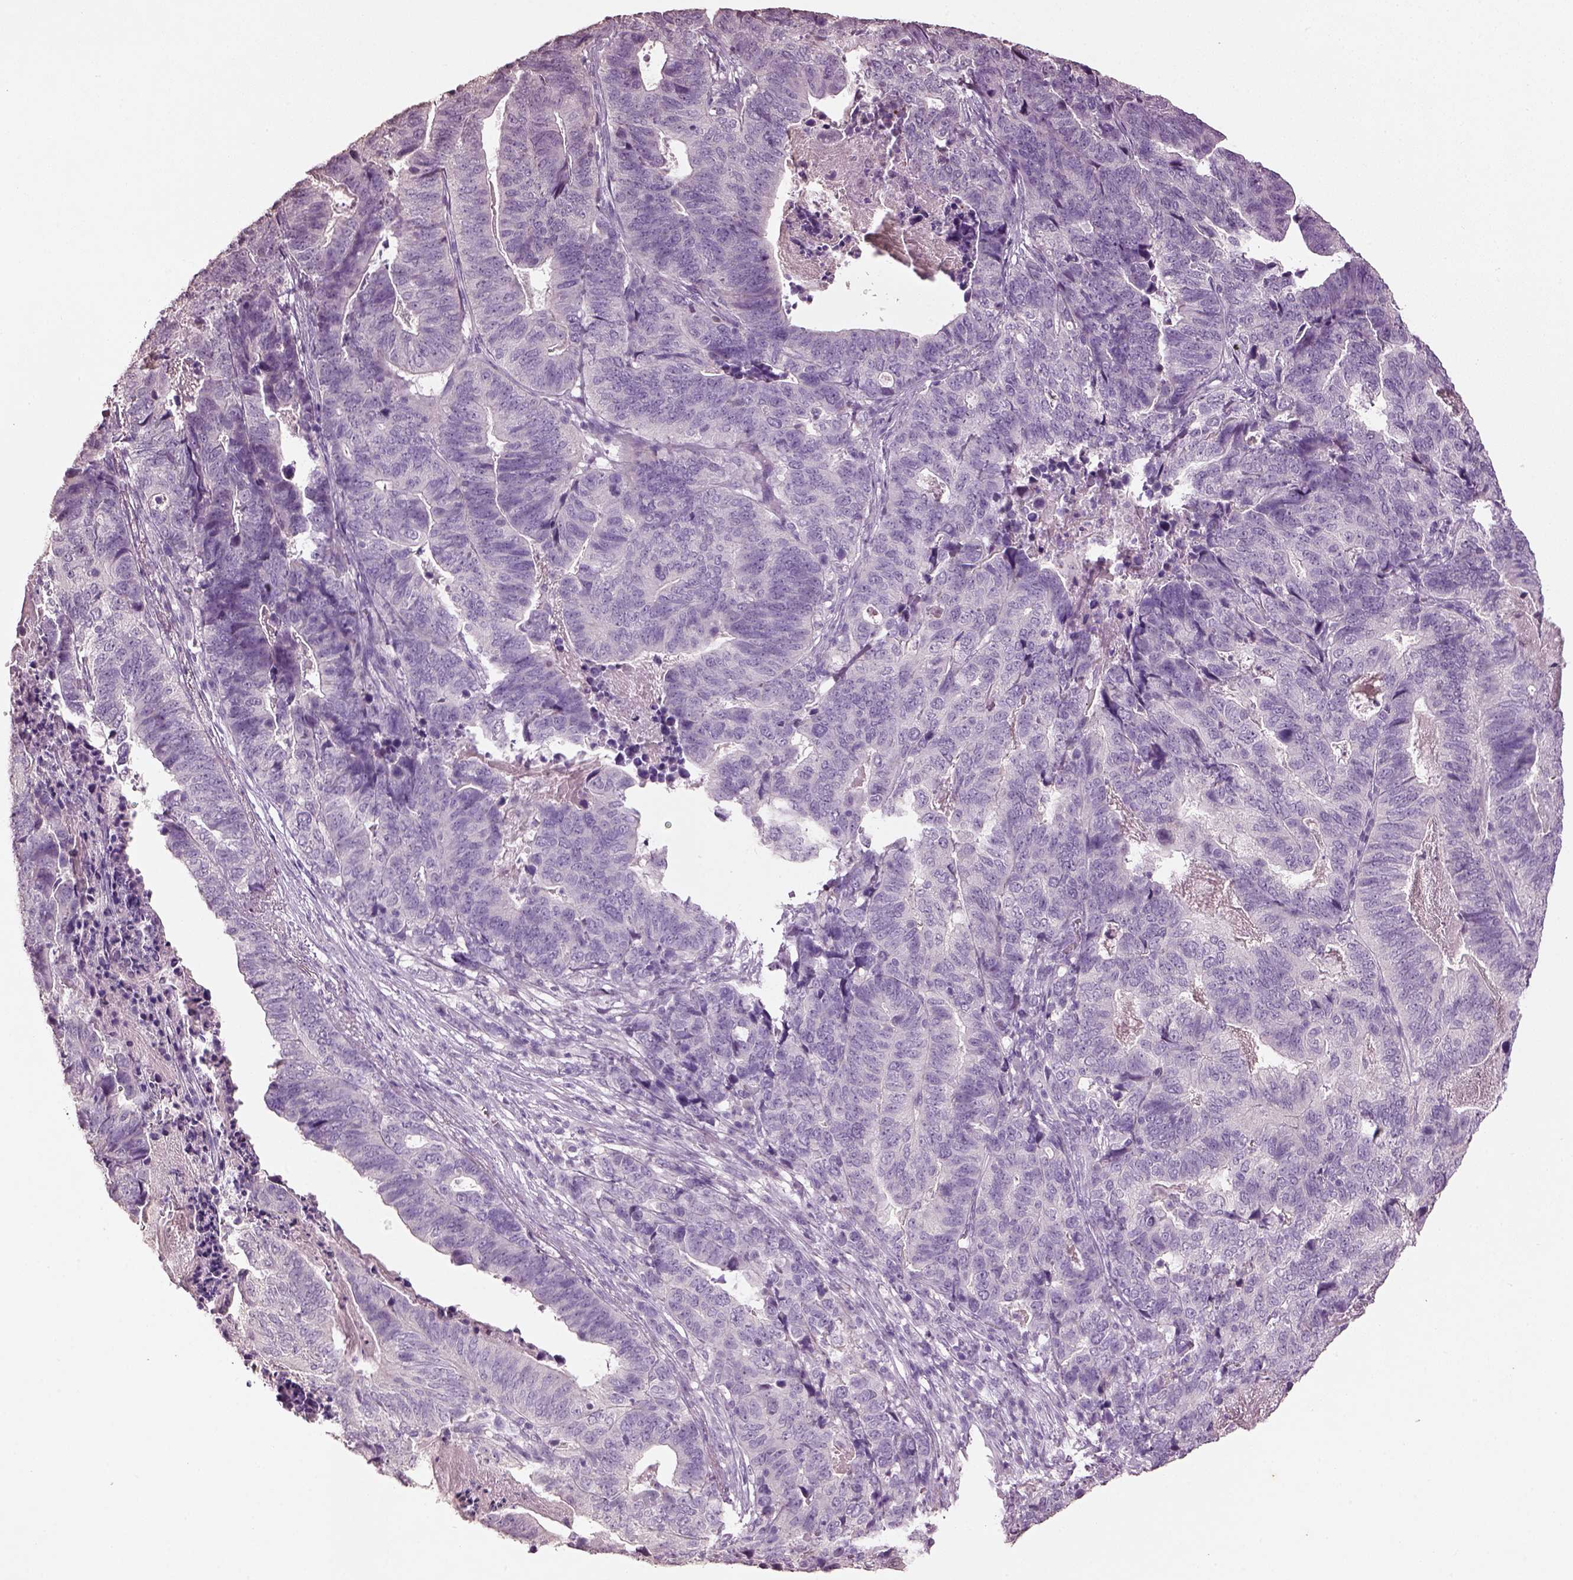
{"staining": {"intensity": "negative", "quantity": "none", "location": "none"}, "tissue": "stomach cancer", "cell_type": "Tumor cells", "image_type": "cancer", "snomed": [{"axis": "morphology", "description": "Adenocarcinoma, NOS"}, {"axis": "topography", "description": "Stomach, upper"}], "caption": "Stomach cancer was stained to show a protein in brown. There is no significant positivity in tumor cells.", "gene": "KCNIP3", "patient": {"sex": "female", "age": 67}}